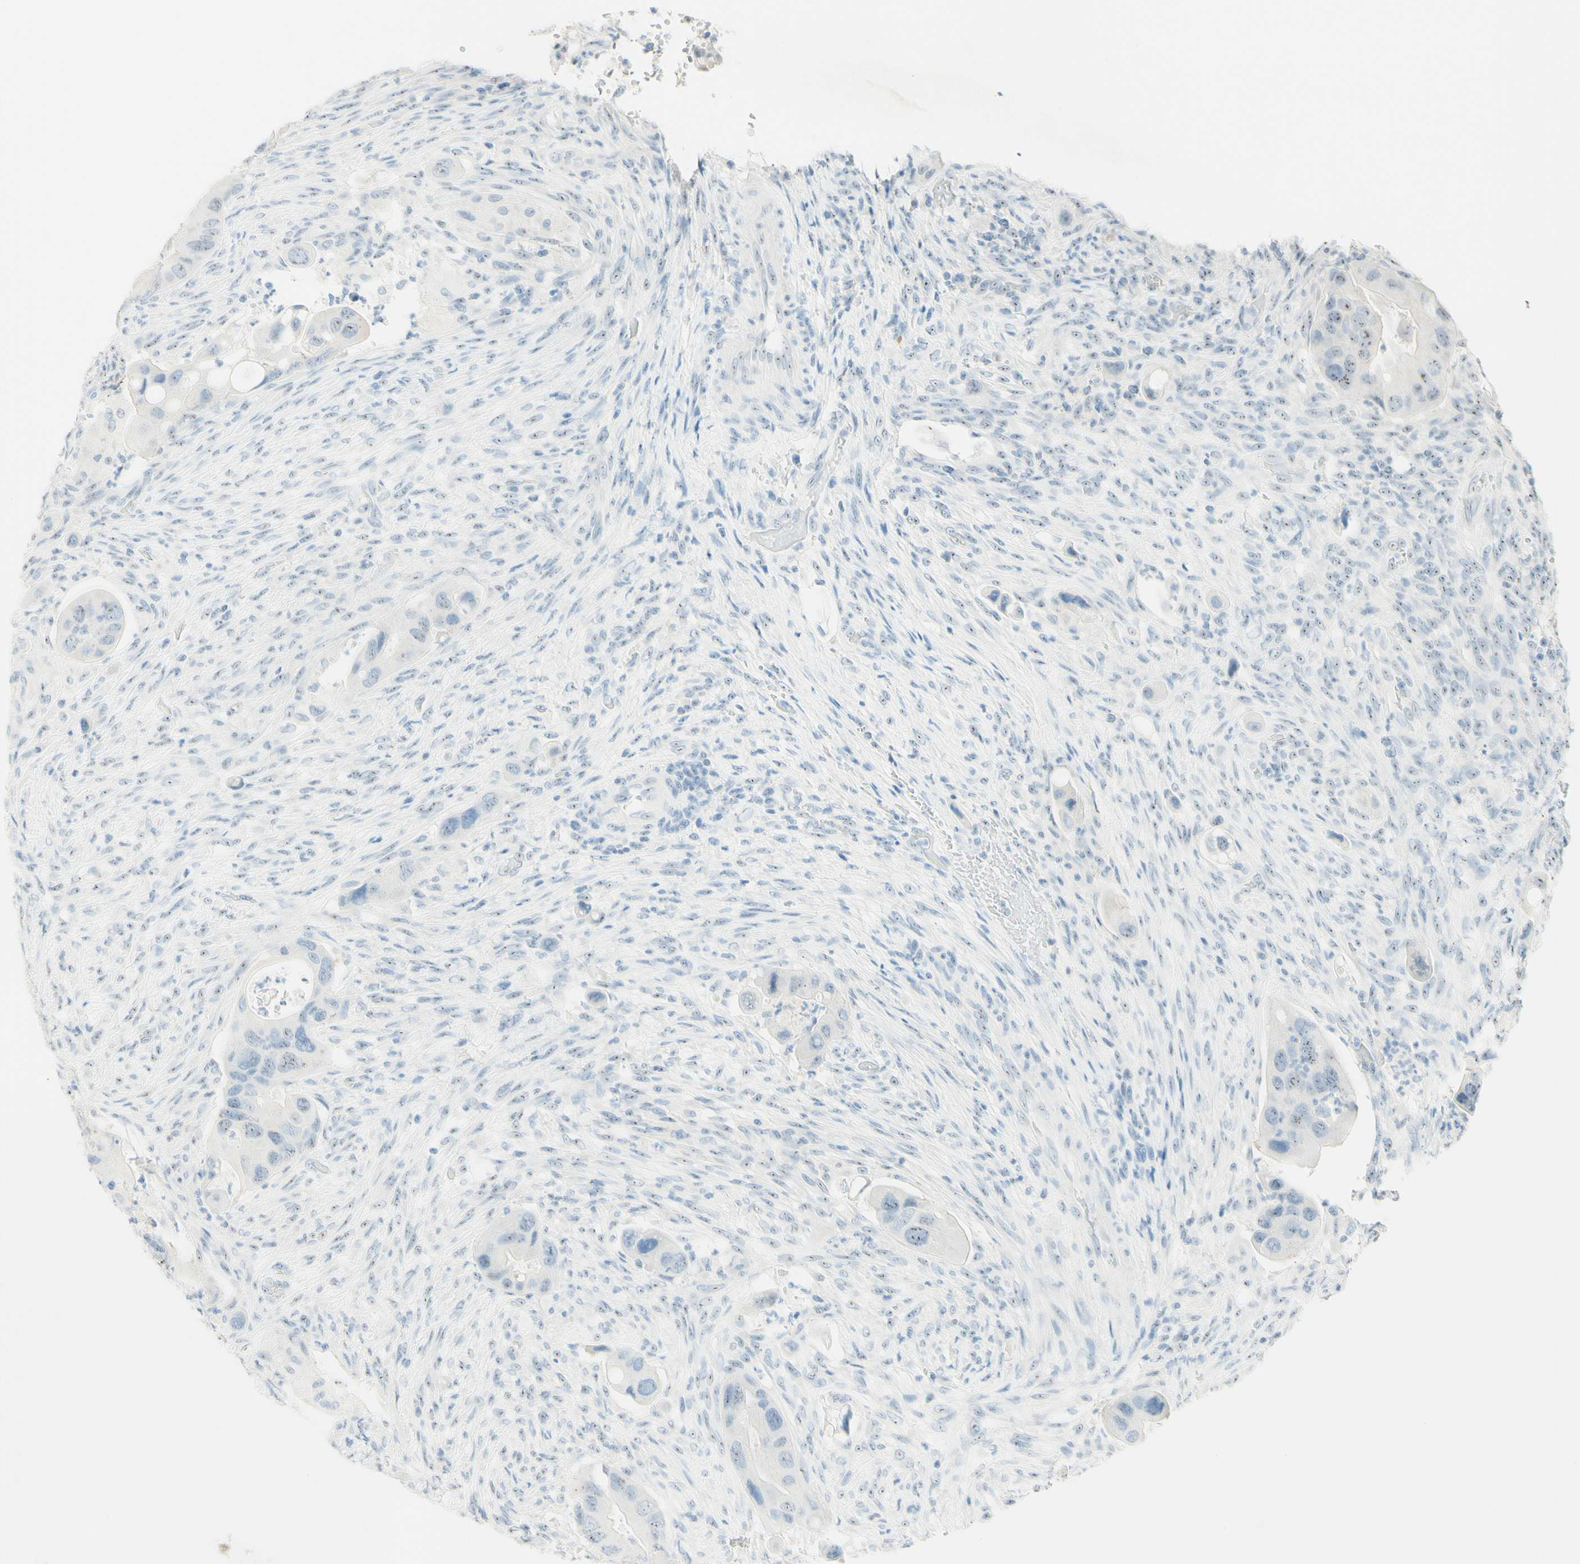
{"staining": {"intensity": "weak", "quantity": "25%-75%", "location": "nuclear"}, "tissue": "colorectal cancer", "cell_type": "Tumor cells", "image_type": "cancer", "snomed": [{"axis": "morphology", "description": "Adenocarcinoma, NOS"}, {"axis": "topography", "description": "Rectum"}], "caption": "Immunohistochemical staining of colorectal adenocarcinoma shows low levels of weak nuclear staining in approximately 25%-75% of tumor cells.", "gene": "FMR1NB", "patient": {"sex": "female", "age": 57}}